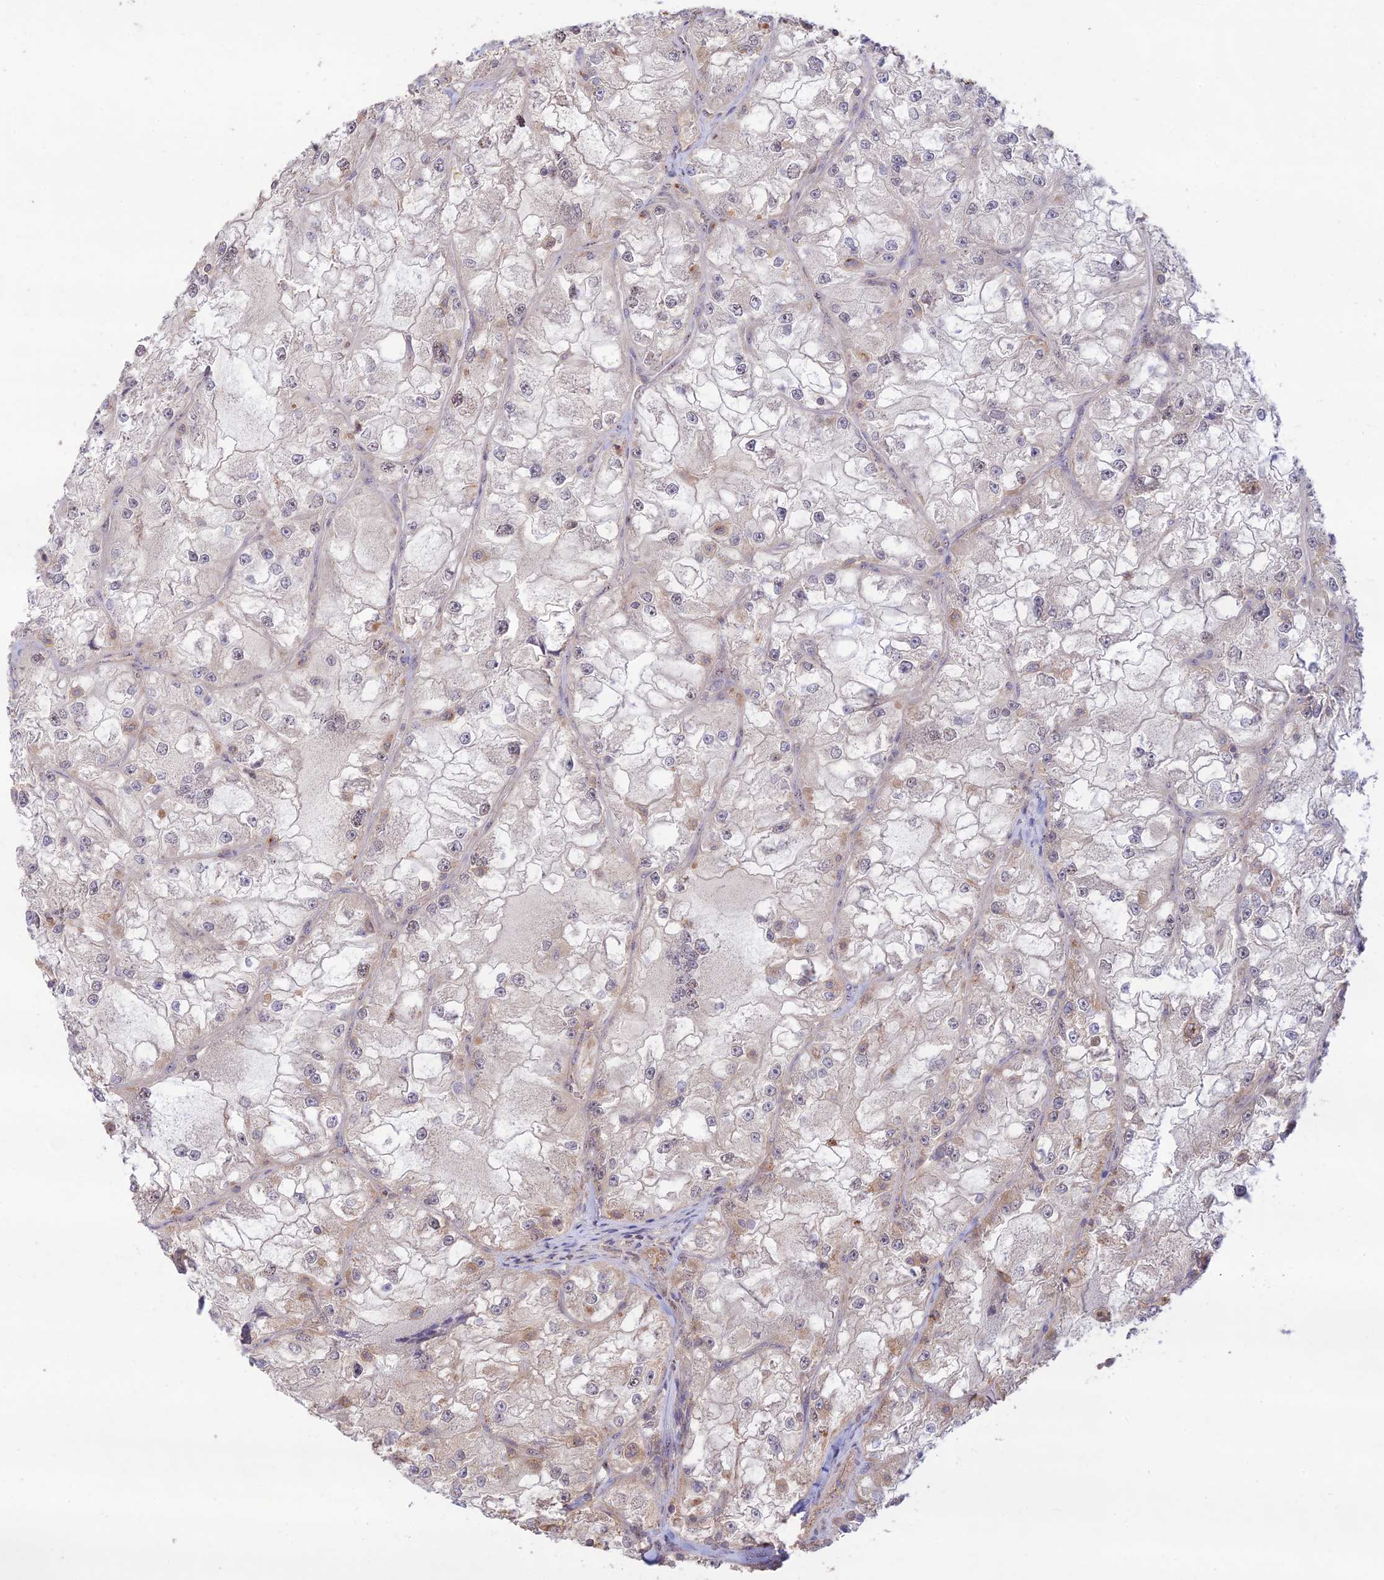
{"staining": {"intensity": "weak", "quantity": "<25%", "location": "nuclear"}, "tissue": "renal cancer", "cell_type": "Tumor cells", "image_type": "cancer", "snomed": [{"axis": "morphology", "description": "Adenocarcinoma, NOS"}, {"axis": "topography", "description": "Kidney"}], "caption": "This is a image of immunohistochemistry (IHC) staining of renal adenocarcinoma, which shows no expression in tumor cells.", "gene": "CLCF1", "patient": {"sex": "female", "age": 72}}